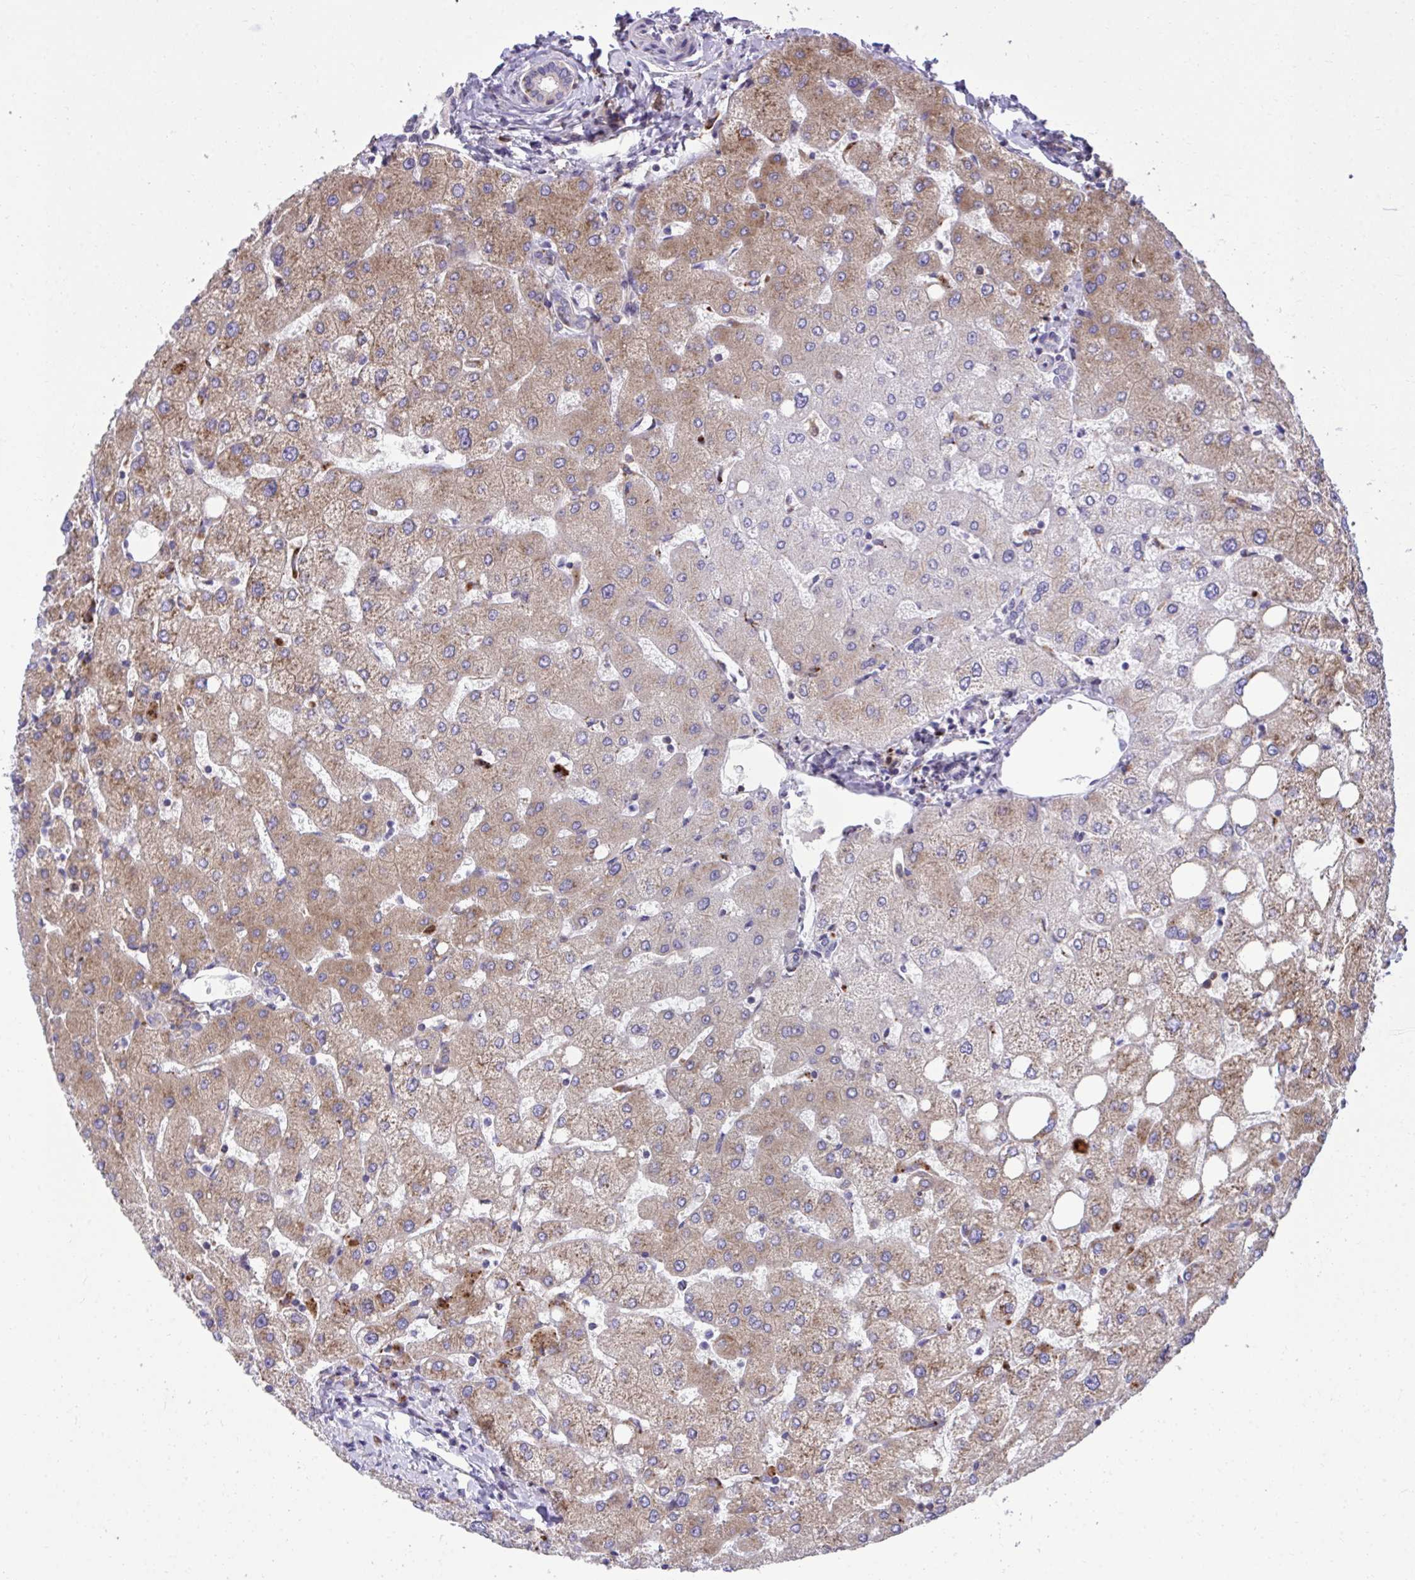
{"staining": {"intensity": "negative", "quantity": "none", "location": "none"}, "tissue": "liver", "cell_type": "Cholangiocytes", "image_type": "normal", "snomed": [{"axis": "morphology", "description": "Normal tissue, NOS"}, {"axis": "topography", "description": "Liver"}], "caption": "Unremarkable liver was stained to show a protein in brown. There is no significant staining in cholangiocytes. (DAB (3,3'-diaminobenzidine) immunohistochemistry, high magnification).", "gene": "RPS15", "patient": {"sex": "female", "age": 54}}